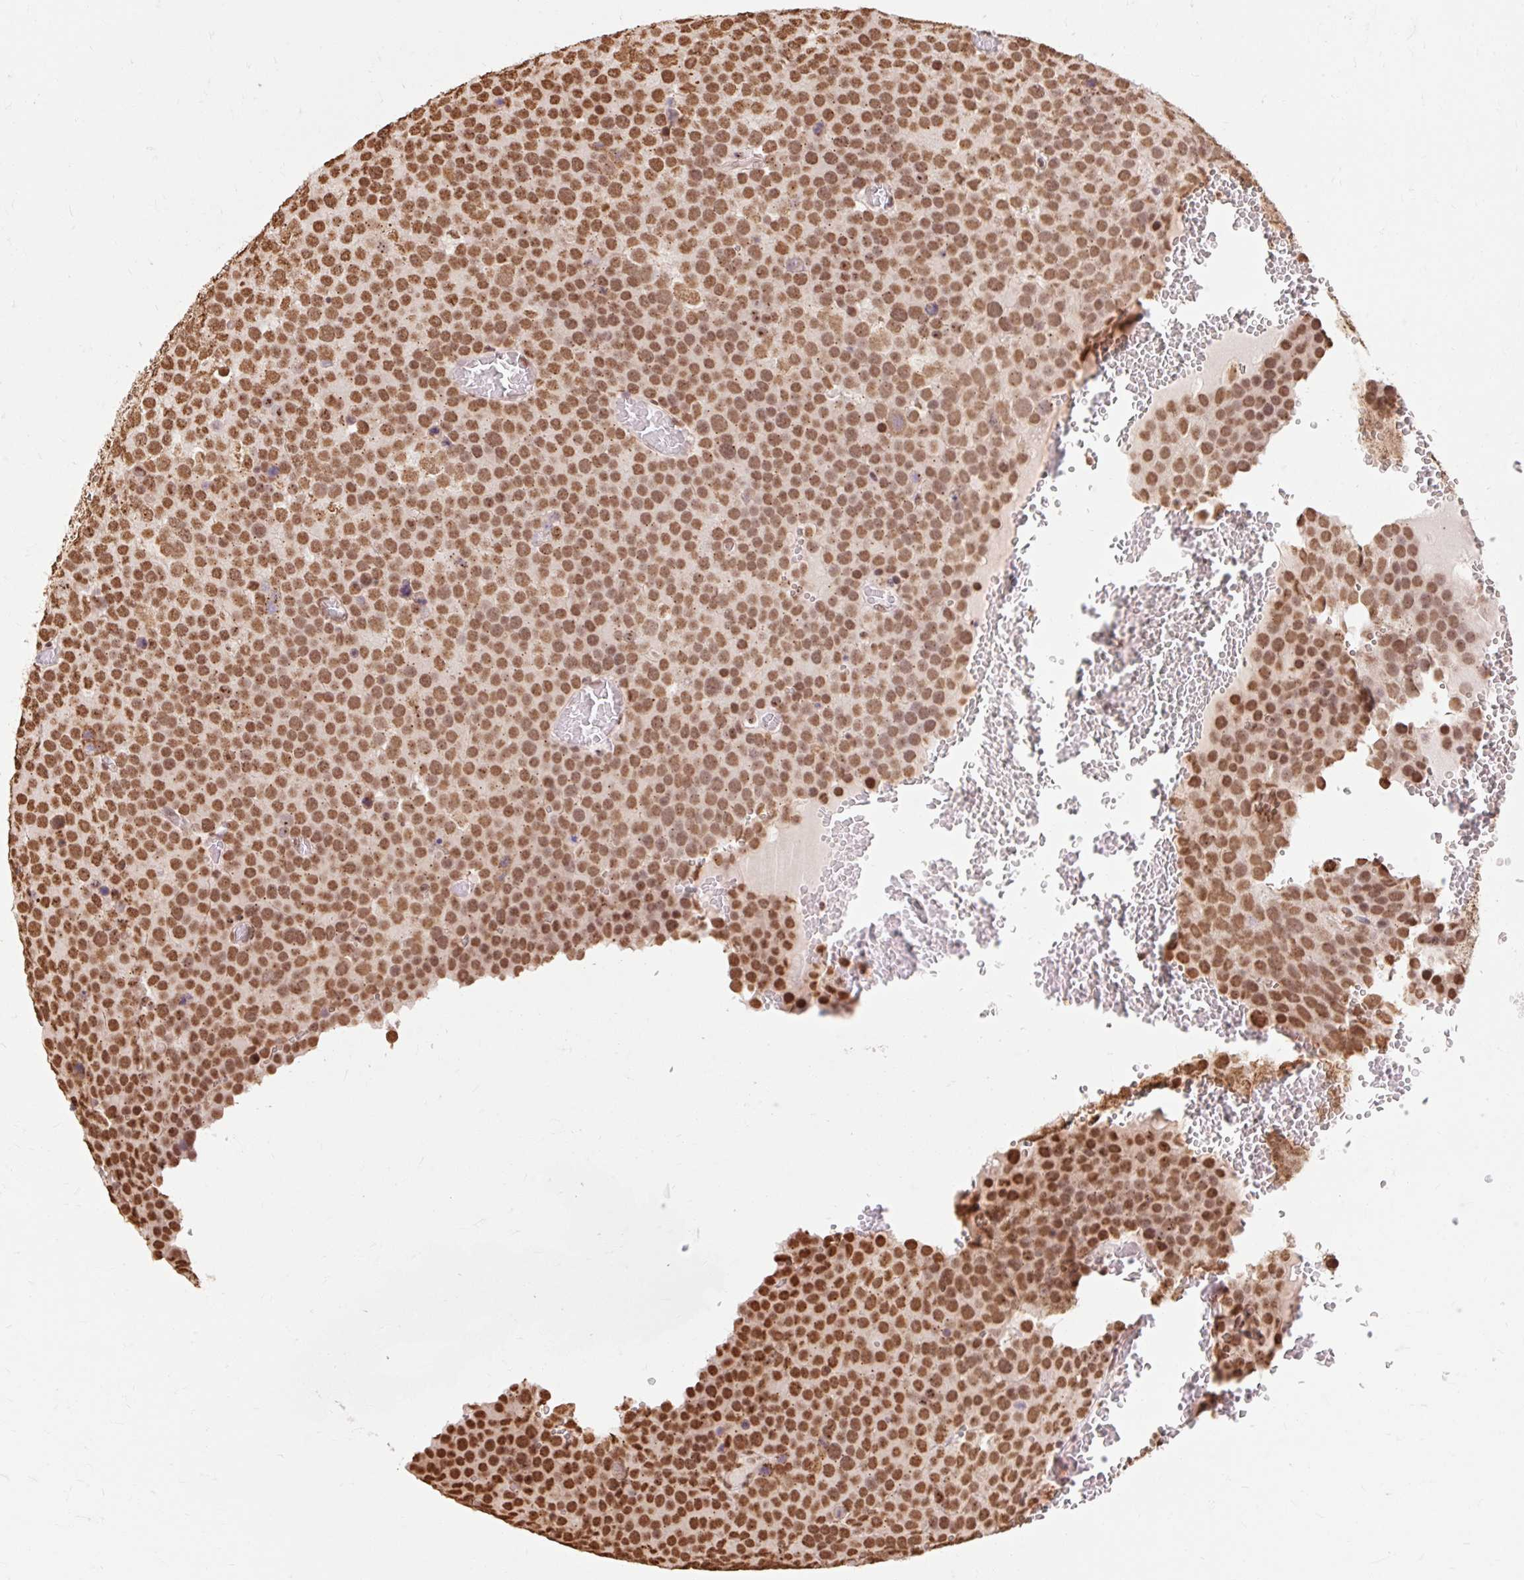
{"staining": {"intensity": "moderate", "quantity": ">75%", "location": "nuclear"}, "tissue": "testis cancer", "cell_type": "Tumor cells", "image_type": "cancer", "snomed": [{"axis": "morphology", "description": "Seminoma, NOS"}, {"axis": "topography", "description": "Testis"}], "caption": "High-magnification brightfield microscopy of testis cancer stained with DAB (3,3'-diaminobenzidine) (brown) and counterstained with hematoxylin (blue). tumor cells exhibit moderate nuclear expression is appreciated in about>75% of cells.", "gene": "BICRA", "patient": {"sex": "male", "age": 71}}